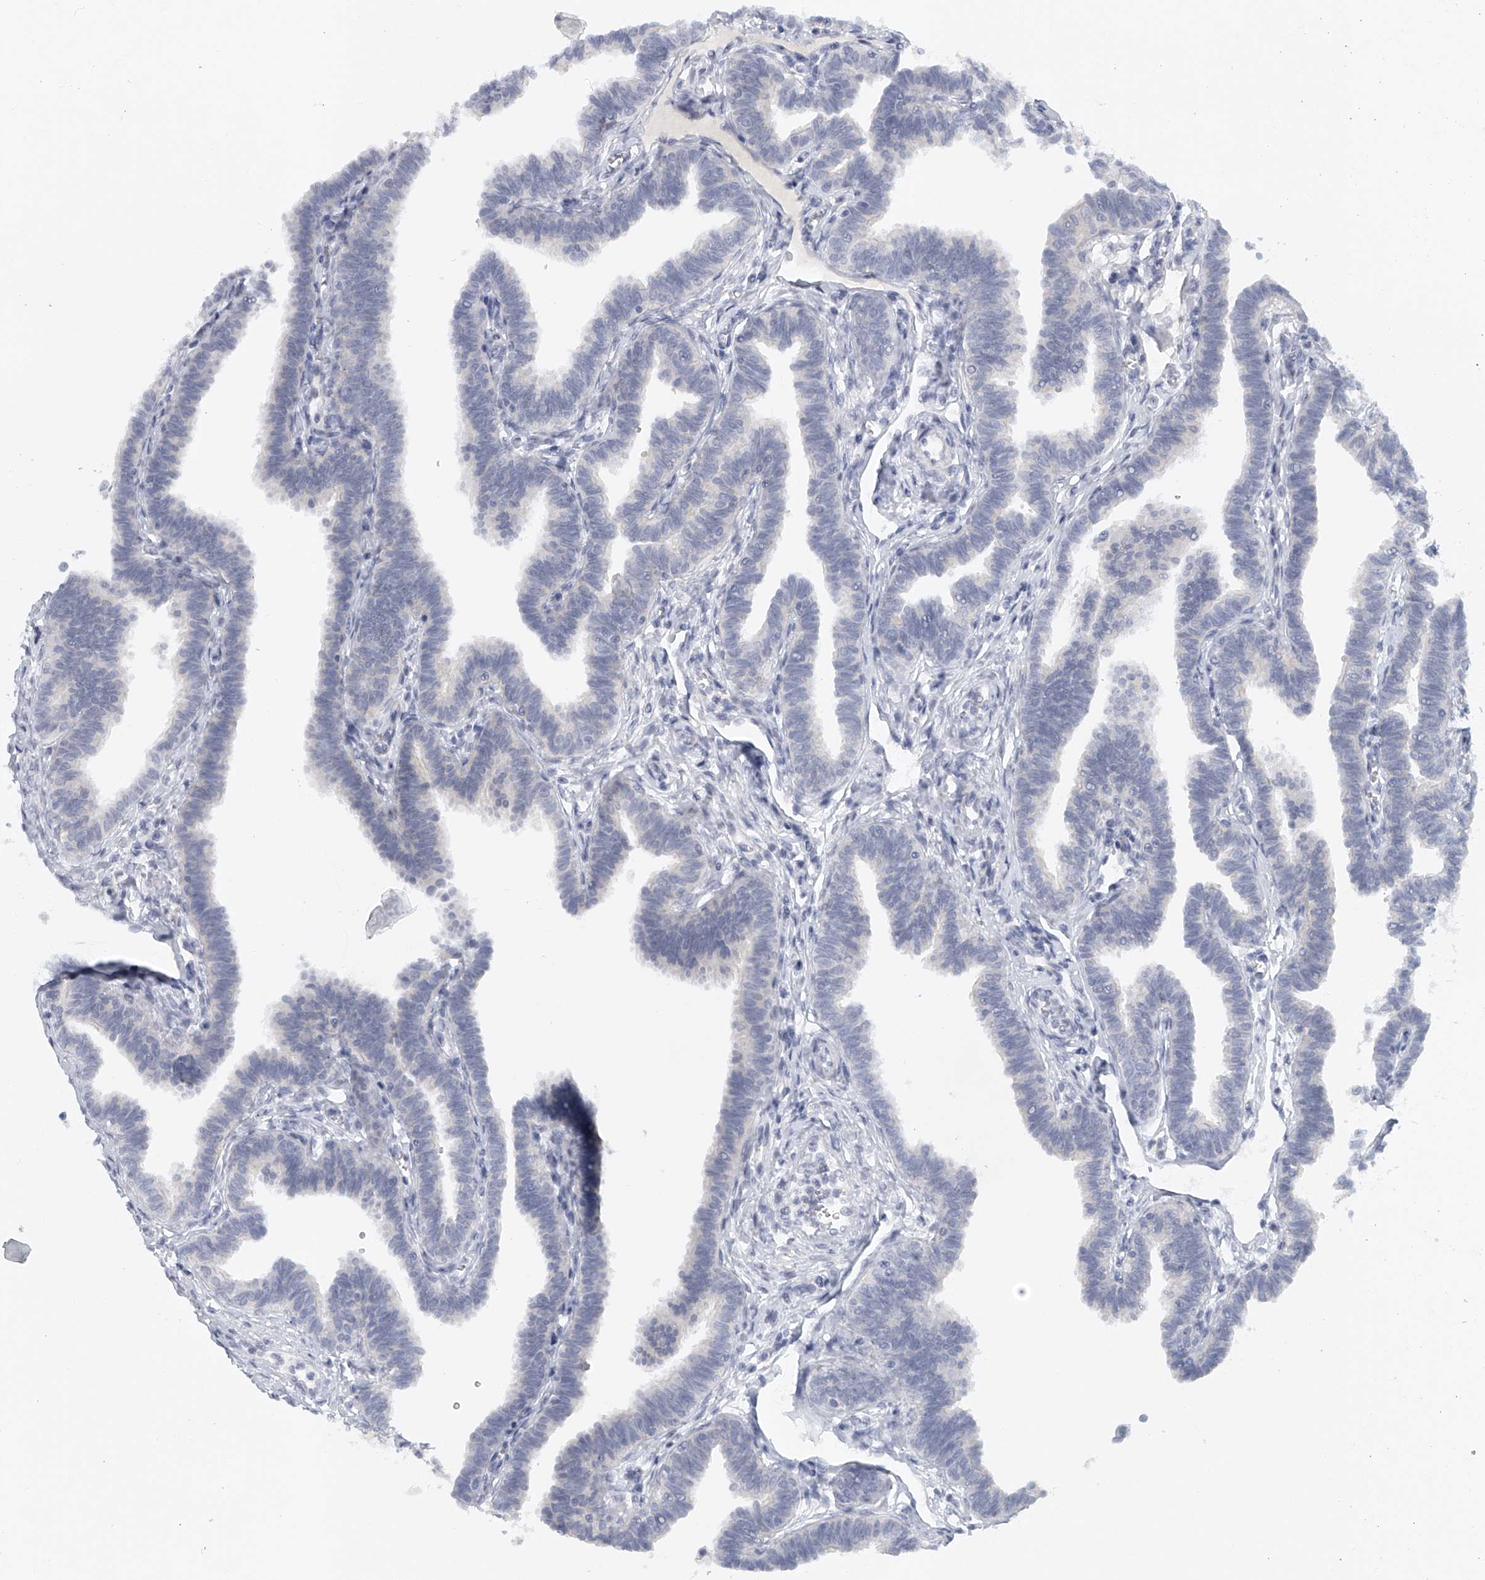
{"staining": {"intensity": "negative", "quantity": "none", "location": "none"}, "tissue": "fallopian tube", "cell_type": "Glandular cells", "image_type": "normal", "snomed": [{"axis": "morphology", "description": "Normal tissue, NOS"}, {"axis": "topography", "description": "Fallopian tube"}, {"axis": "topography", "description": "Ovary"}], "caption": "This image is of unremarkable fallopian tube stained with immunohistochemistry (IHC) to label a protein in brown with the nuclei are counter-stained blue. There is no positivity in glandular cells. (Stains: DAB (3,3'-diaminobenzidine) immunohistochemistry (IHC) with hematoxylin counter stain, Microscopy: brightfield microscopy at high magnification).", "gene": "FAT2", "patient": {"sex": "female", "age": 23}}